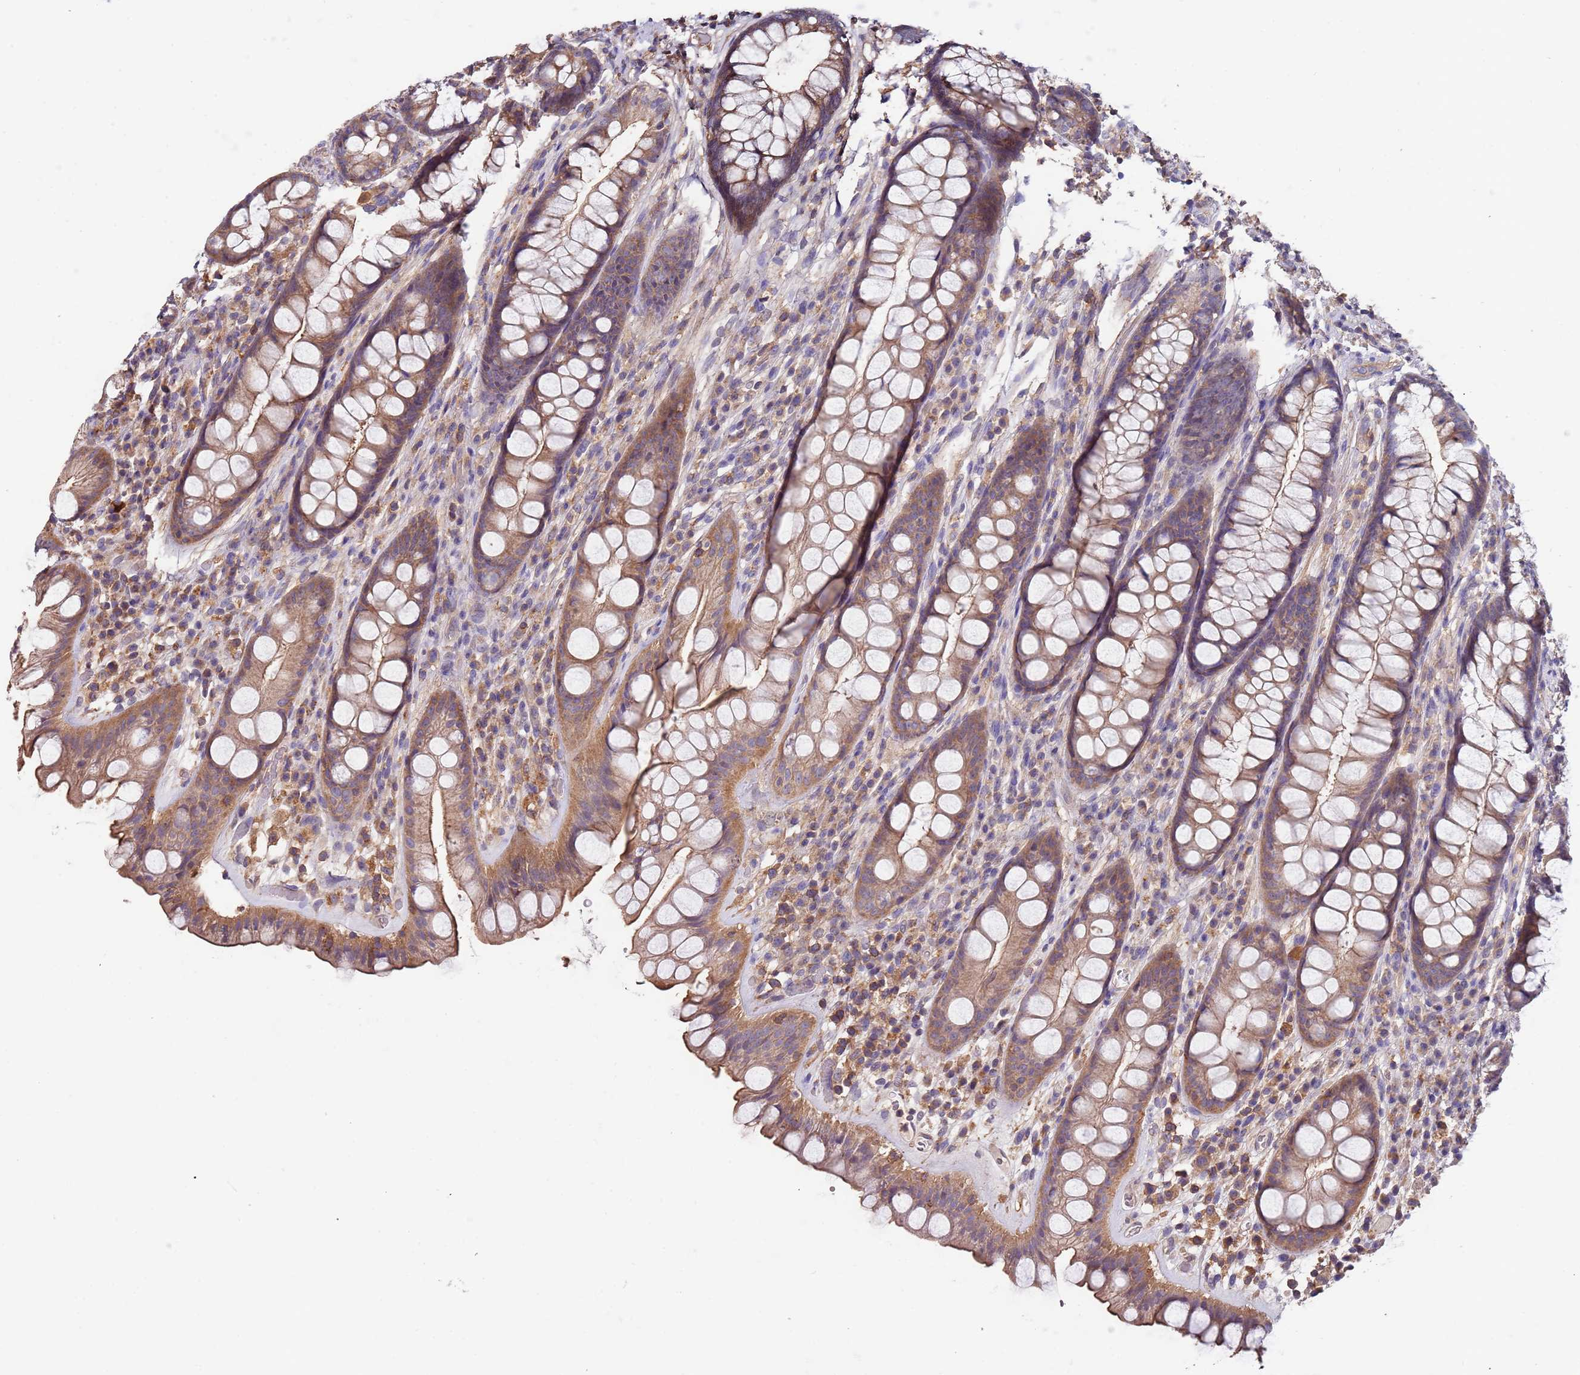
{"staining": {"intensity": "moderate", "quantity": ">75%", "location": "cytoplasmic/membranous"}, "tissue": "rectum", "cell_type": "Glandular cells", "image_type": "normal", "snomed": [{"axis": "morphology", "description": "Normal tissue, NOS"}, {"axis": "topography", "description": "Rectum"}], "caption": "A histopathology image of human rectum stained for a protein exhibits moderate cytoplasmic/membranous brown staining in glandular cells.", "gene": "SYT4", "patient": {"sex": "male", "age": 74}}